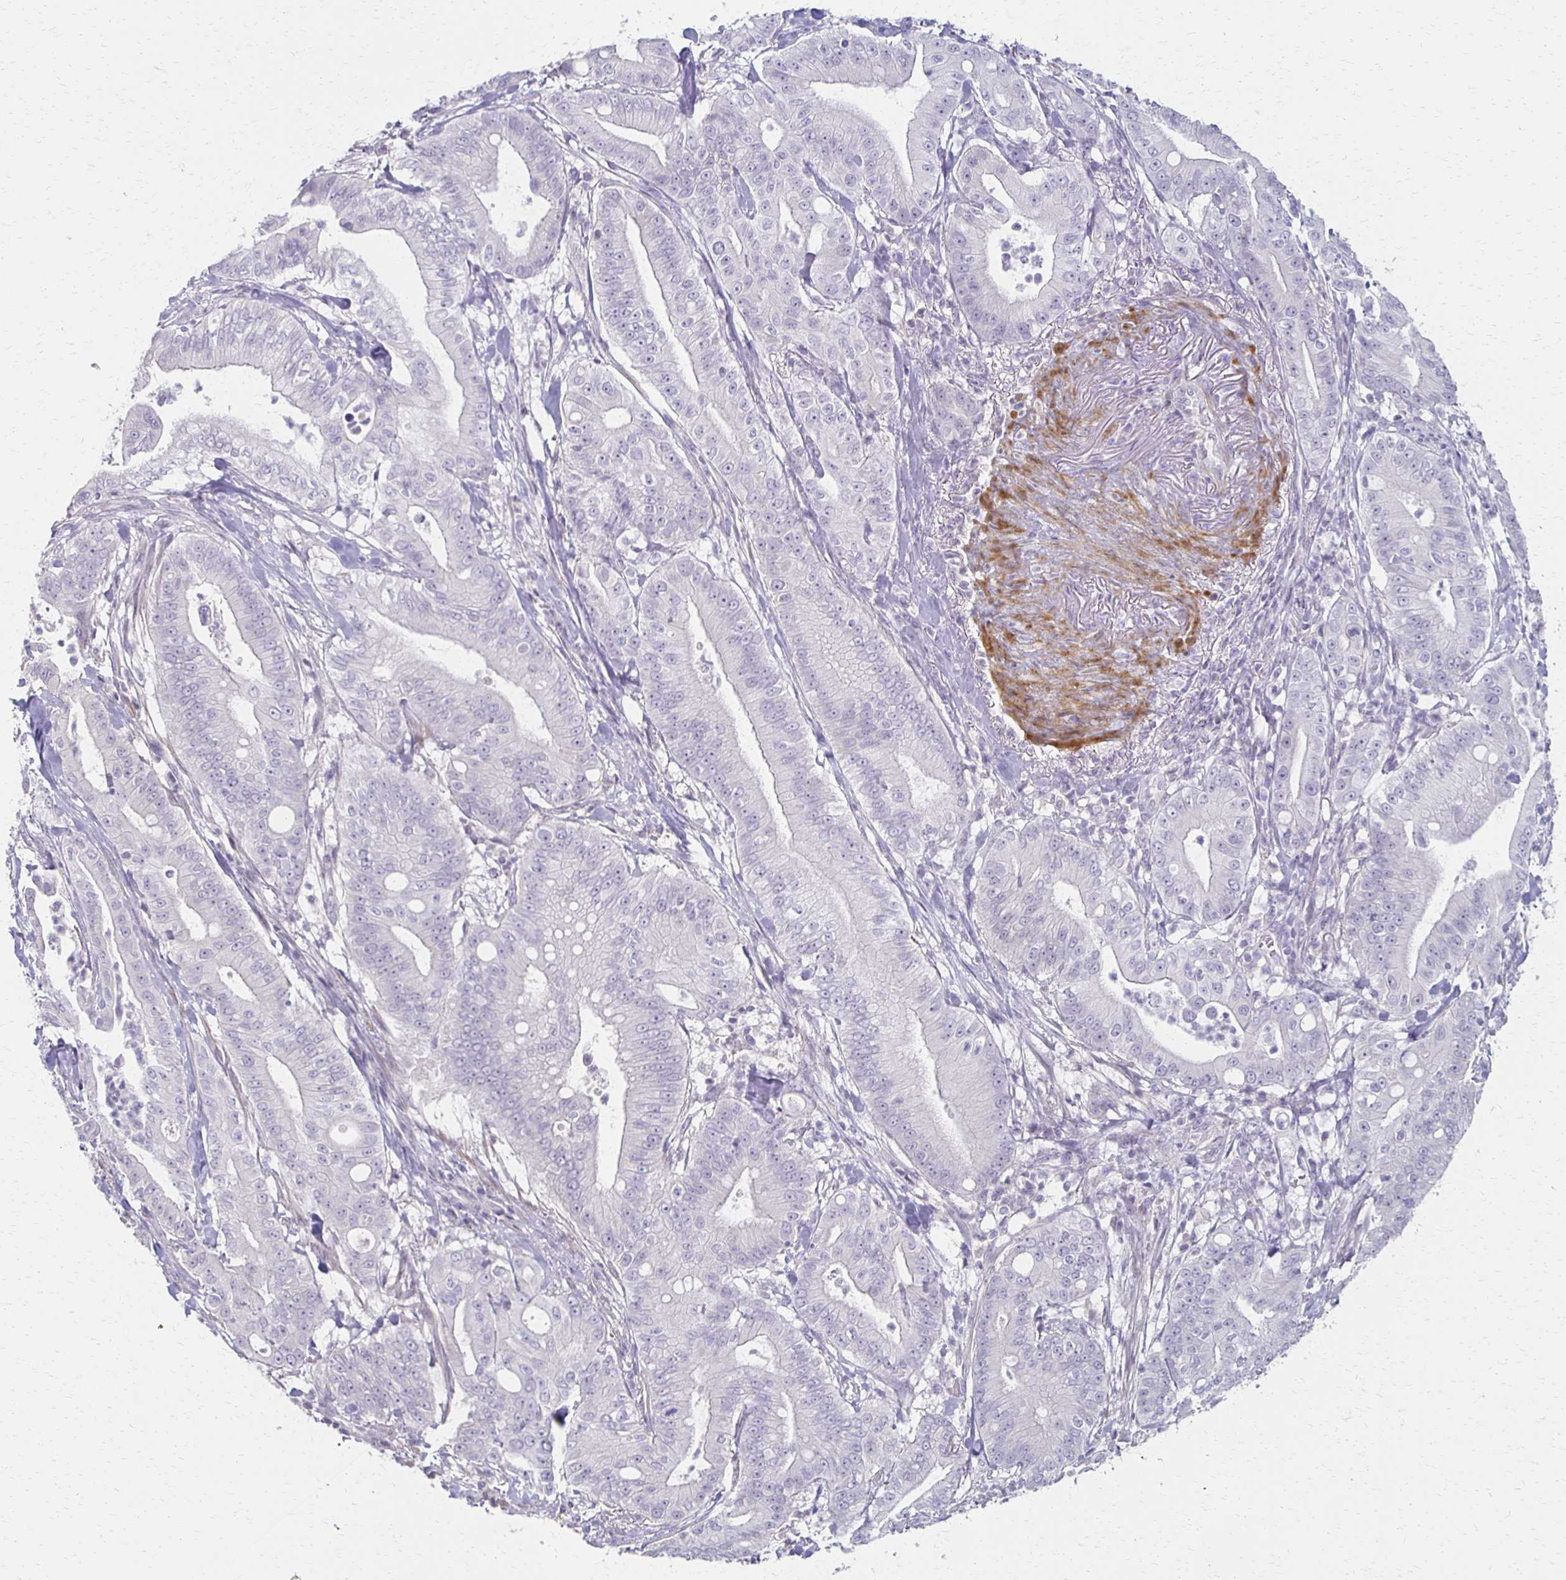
{"staining": {"intensity": "negative", "quantity": "none", "location": "none"}, "tissue": "pancreatic cancer", "cell_type": "Tumor cells", "image_type": "cancer", "snomed": [{"axis": "morphology", "description": "Adenocarcinoma, NOS"}, {"axis": "topography", "description": "Pancreas"}], "caption": "DAB (3,3'-diaminobenzidine) immunohistochemical staining of human pancreatic cancer (adenocarcinoma) reveals no significant expression in tumor cells.", "gene": "FOXO4", "patient": {"sex": "male", "age": 71}}